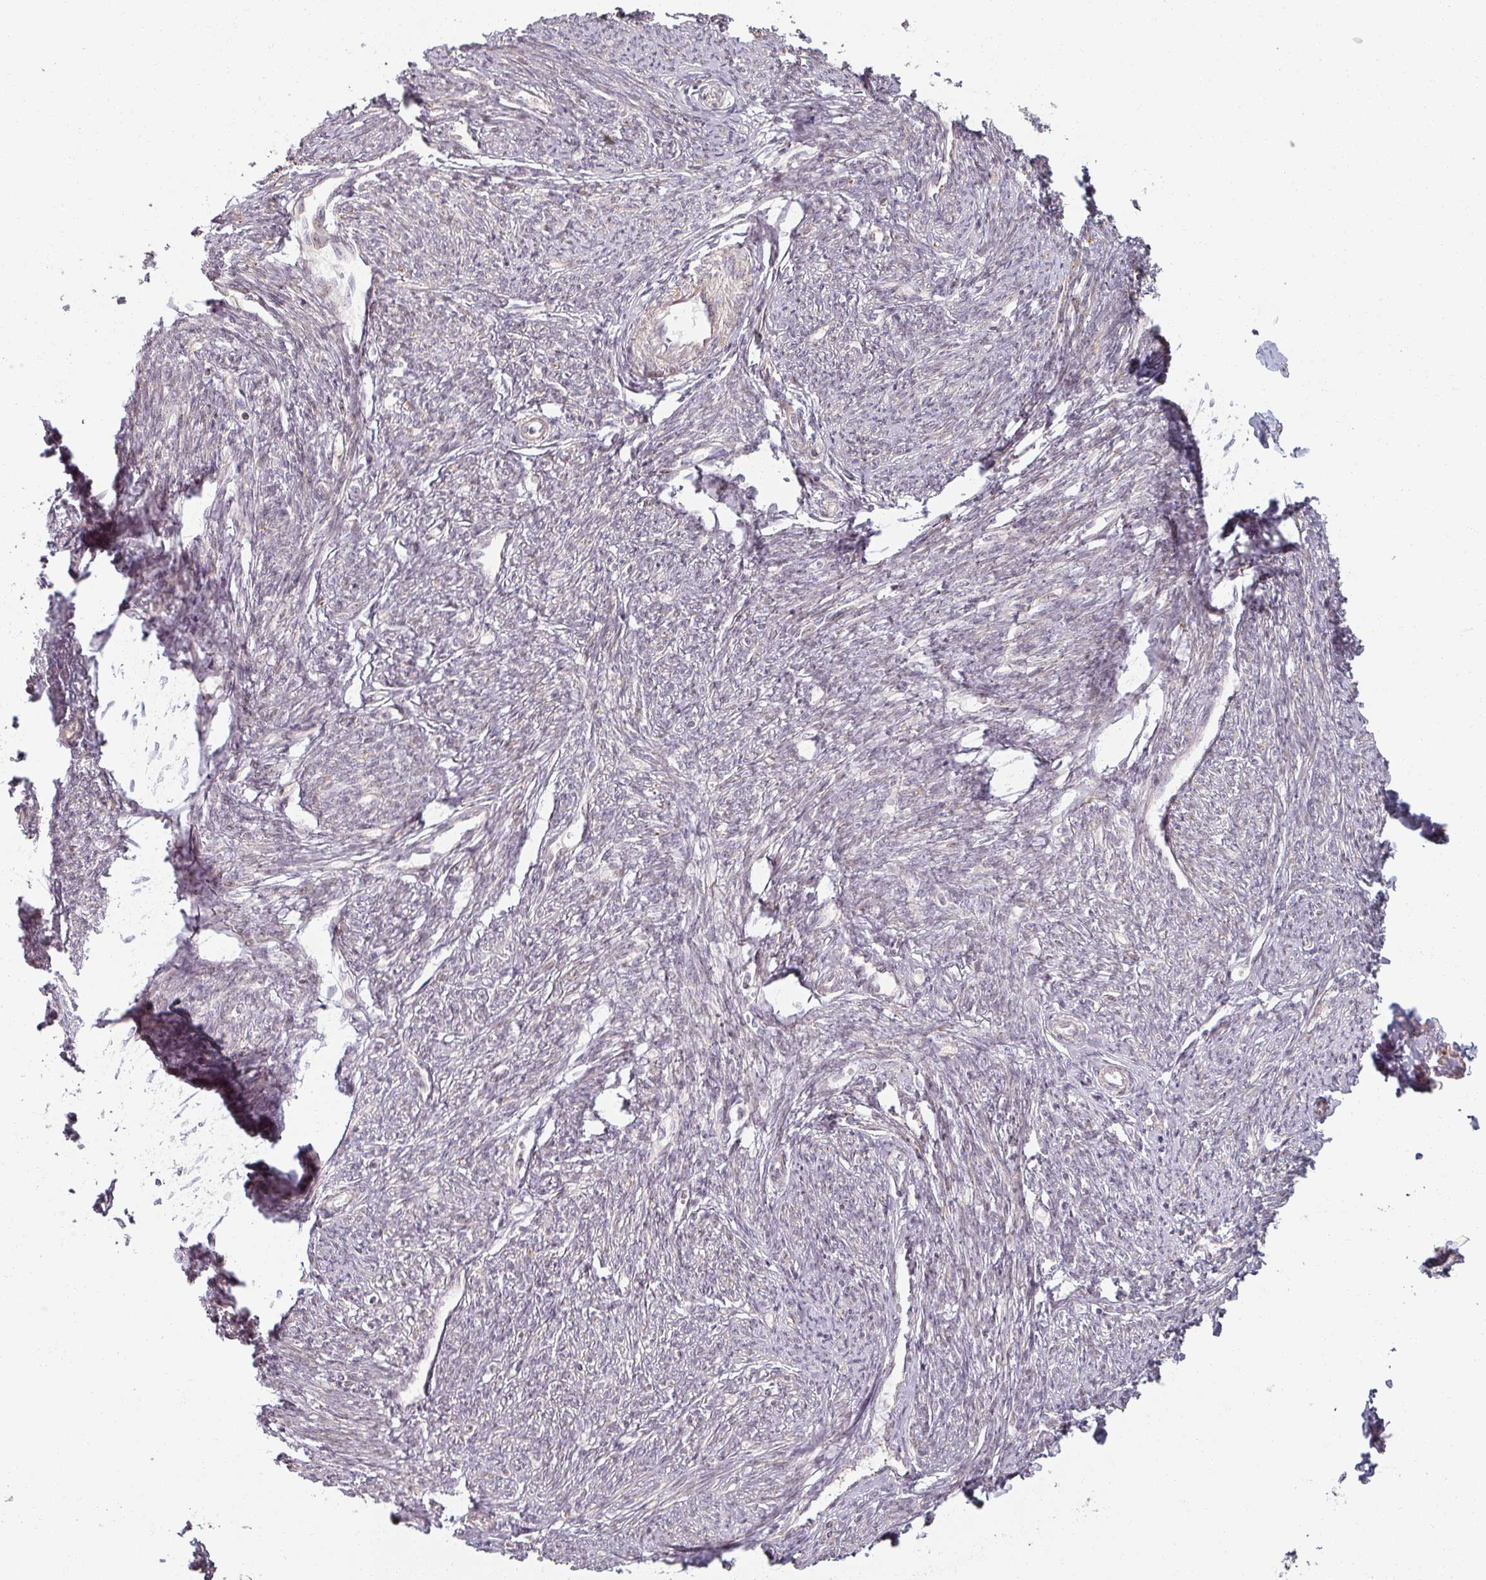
{"staining": {"intensity": "moderate", "quantity": "25%-75%", "location": "cytoplasmic/membranous"}, "tissue": "smooth muscle", "cell_type": "Smooth muscle cells", "image_type": "normal", "snomed": [{"axis": "morphology", "description": "Normal tissue, NOS"}, {"axis": "topography", "description": "Smooth muscle"}, {"axis": "topography", "description": "Fallopian tube"}], "caption": "Brown immunohistochemical staining in normal smooth muscle demonstrates moderate cytoplasmic/membranous staining in about 25%-75% of smooth muscle cells.", "gene": "MED19", "patient": {"sex": "female", "age": 59}}